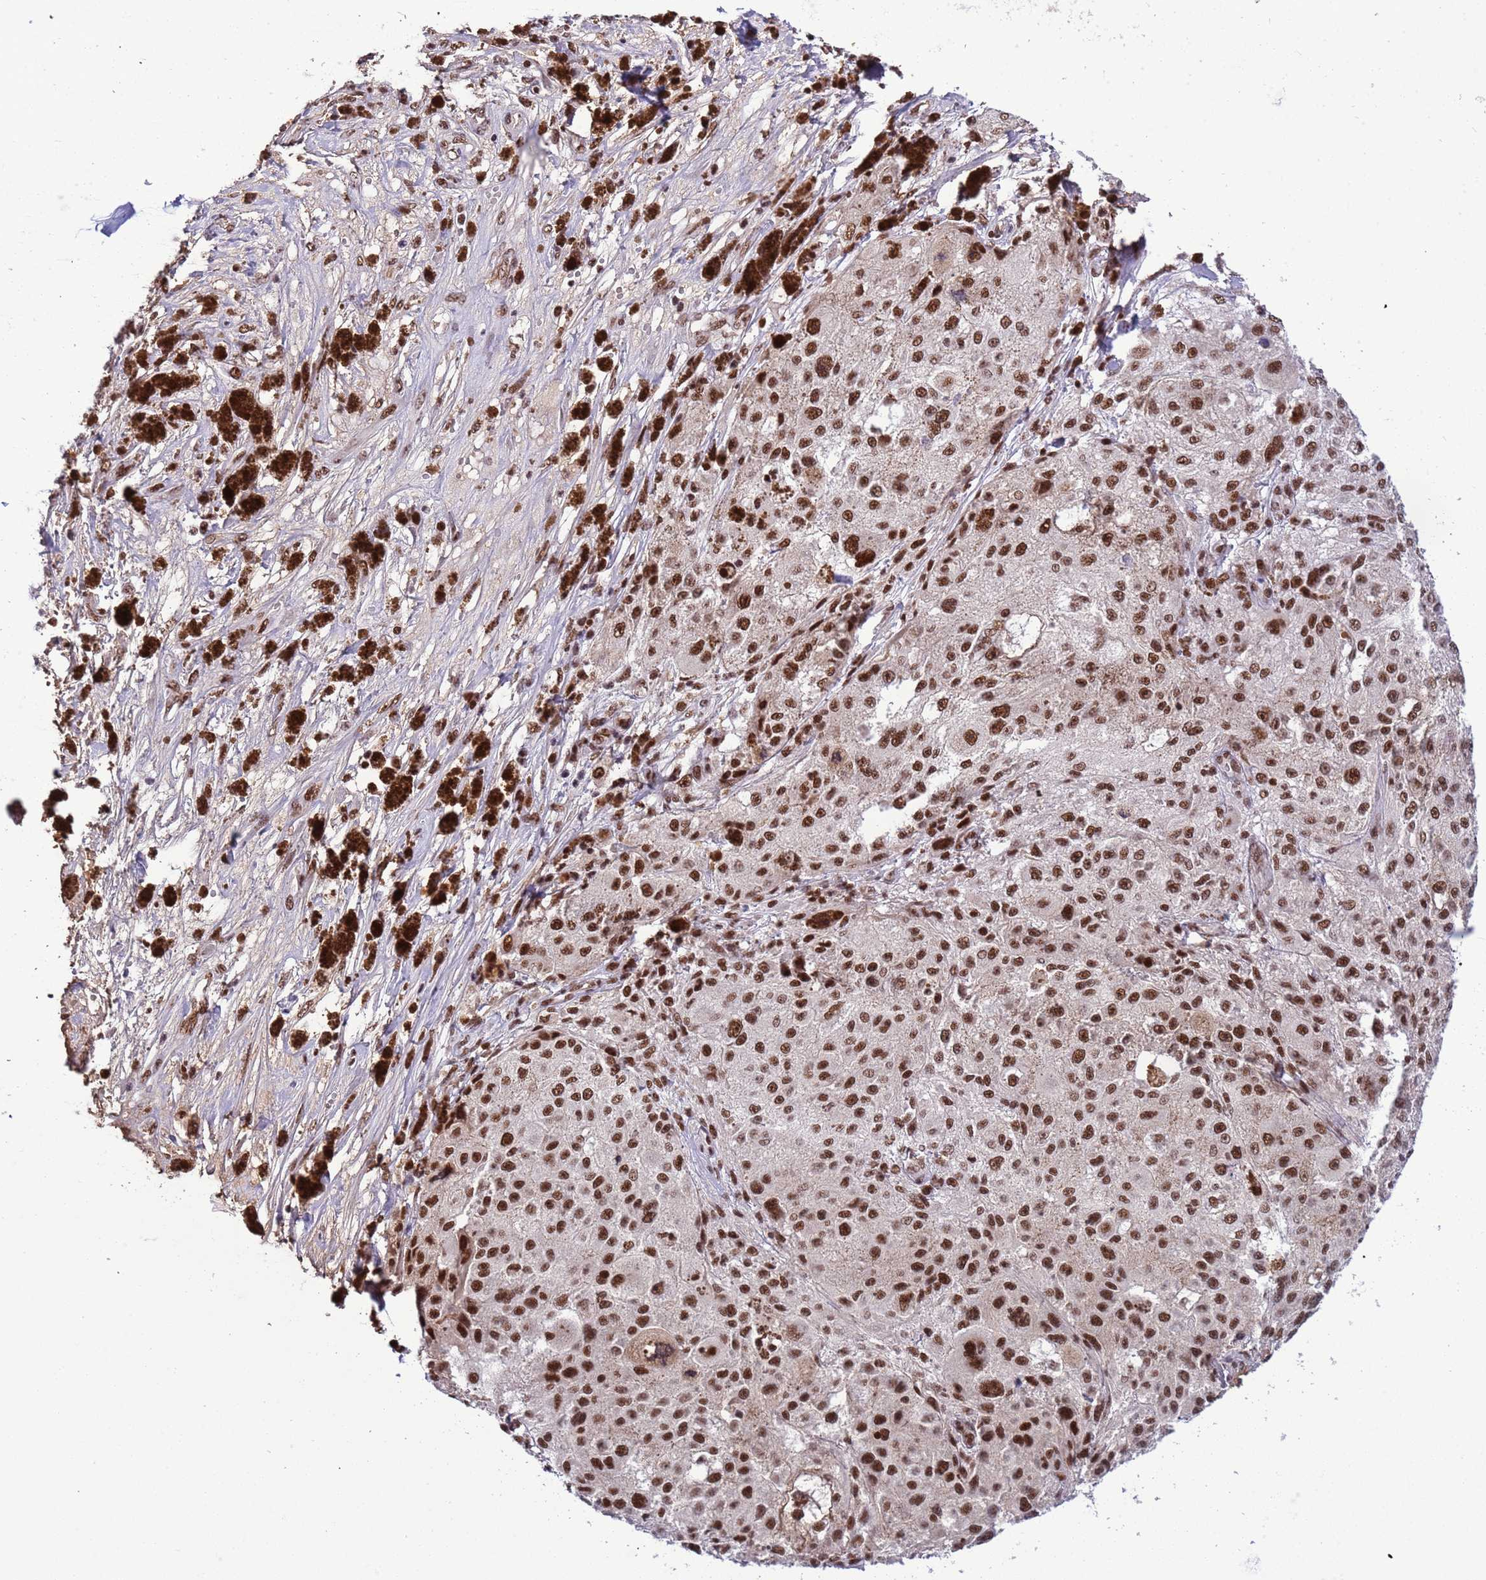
{"staining": {"intensity": "strong", "quantity": ">75%", "location": "nuclear"}, "tissue": "melanoma", "cell_type": "Tumor cells", "image_type": "cancer", "snomed": [{"axis": "morphology", "description": "Necrosis, NOS"}, {"axis": "morphology", "description": "Malignant melanoma, NOS"}, {"axis": "topography", "description": "Skin"}], "caption": "High-power microscopy captured an immunohistochemistry (IHC) histopathology image of melanoma, revealing strong nuclear expression in approximately >75% of tumor cells.", "gene": "SRRT", "patient": {"sex": "female", "age": 87}}